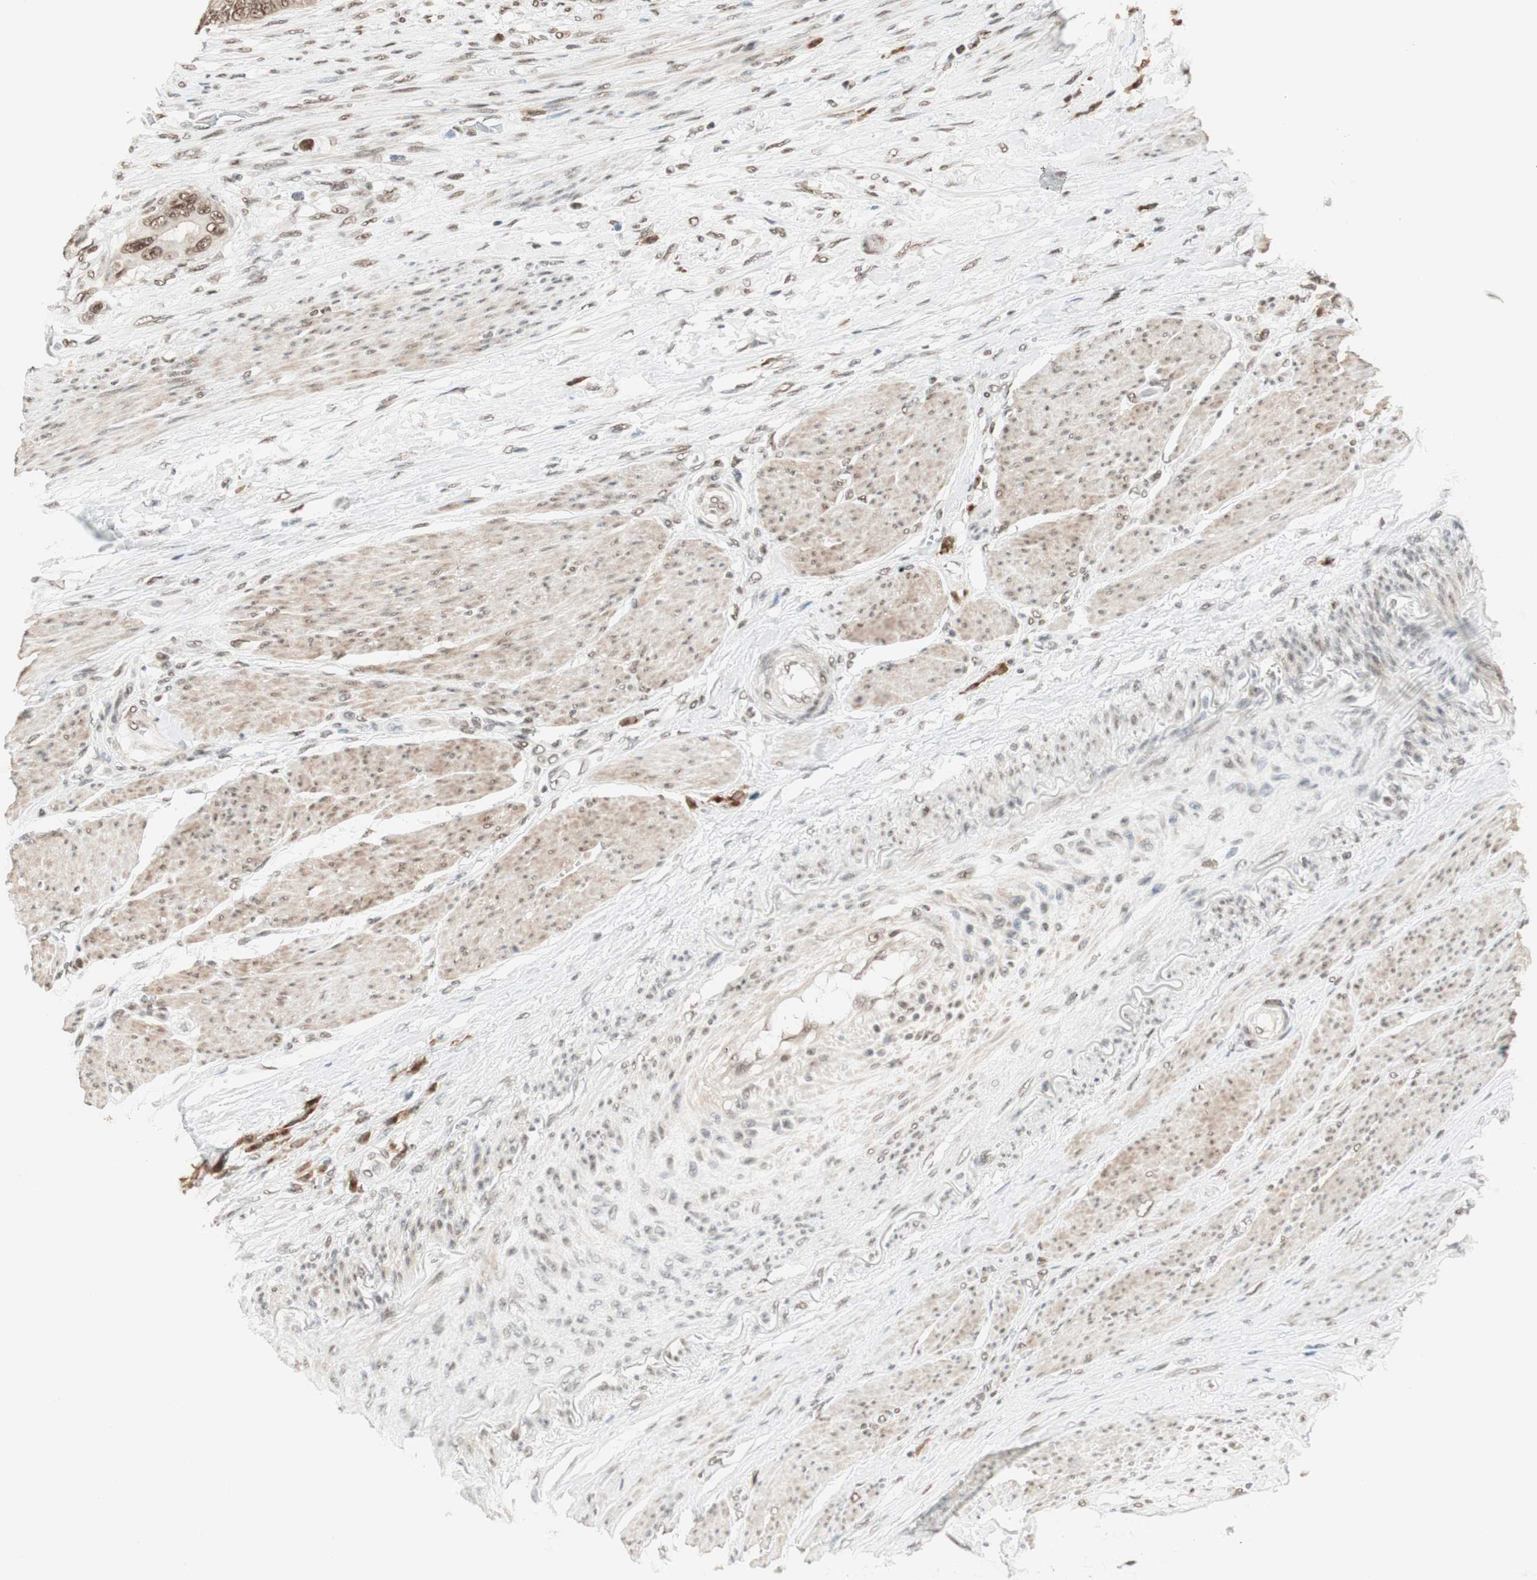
{"staining": {"intensity": "moderate", "quantity": ">75%", "location": "cytoplasmic/membranous,nuclear"}, "tissue": "colorectal cancer", "cell_type": "Tumor cells", "image_type": "cancer", "snomed": [{"axis": "morphology", "description": "Adenocarcinoma, NOS"}, {"axis": "topography", "description": "Rectum"}], "caption": "A medium amount of moderate cytoplasmic/membranous and nuclear positivity is seen in approximately >75% of tumor cells in colorectal adenocarcinoma tissue.", "gene": "SMARCE1", "patient": {"sex": "female", "age": 77}}